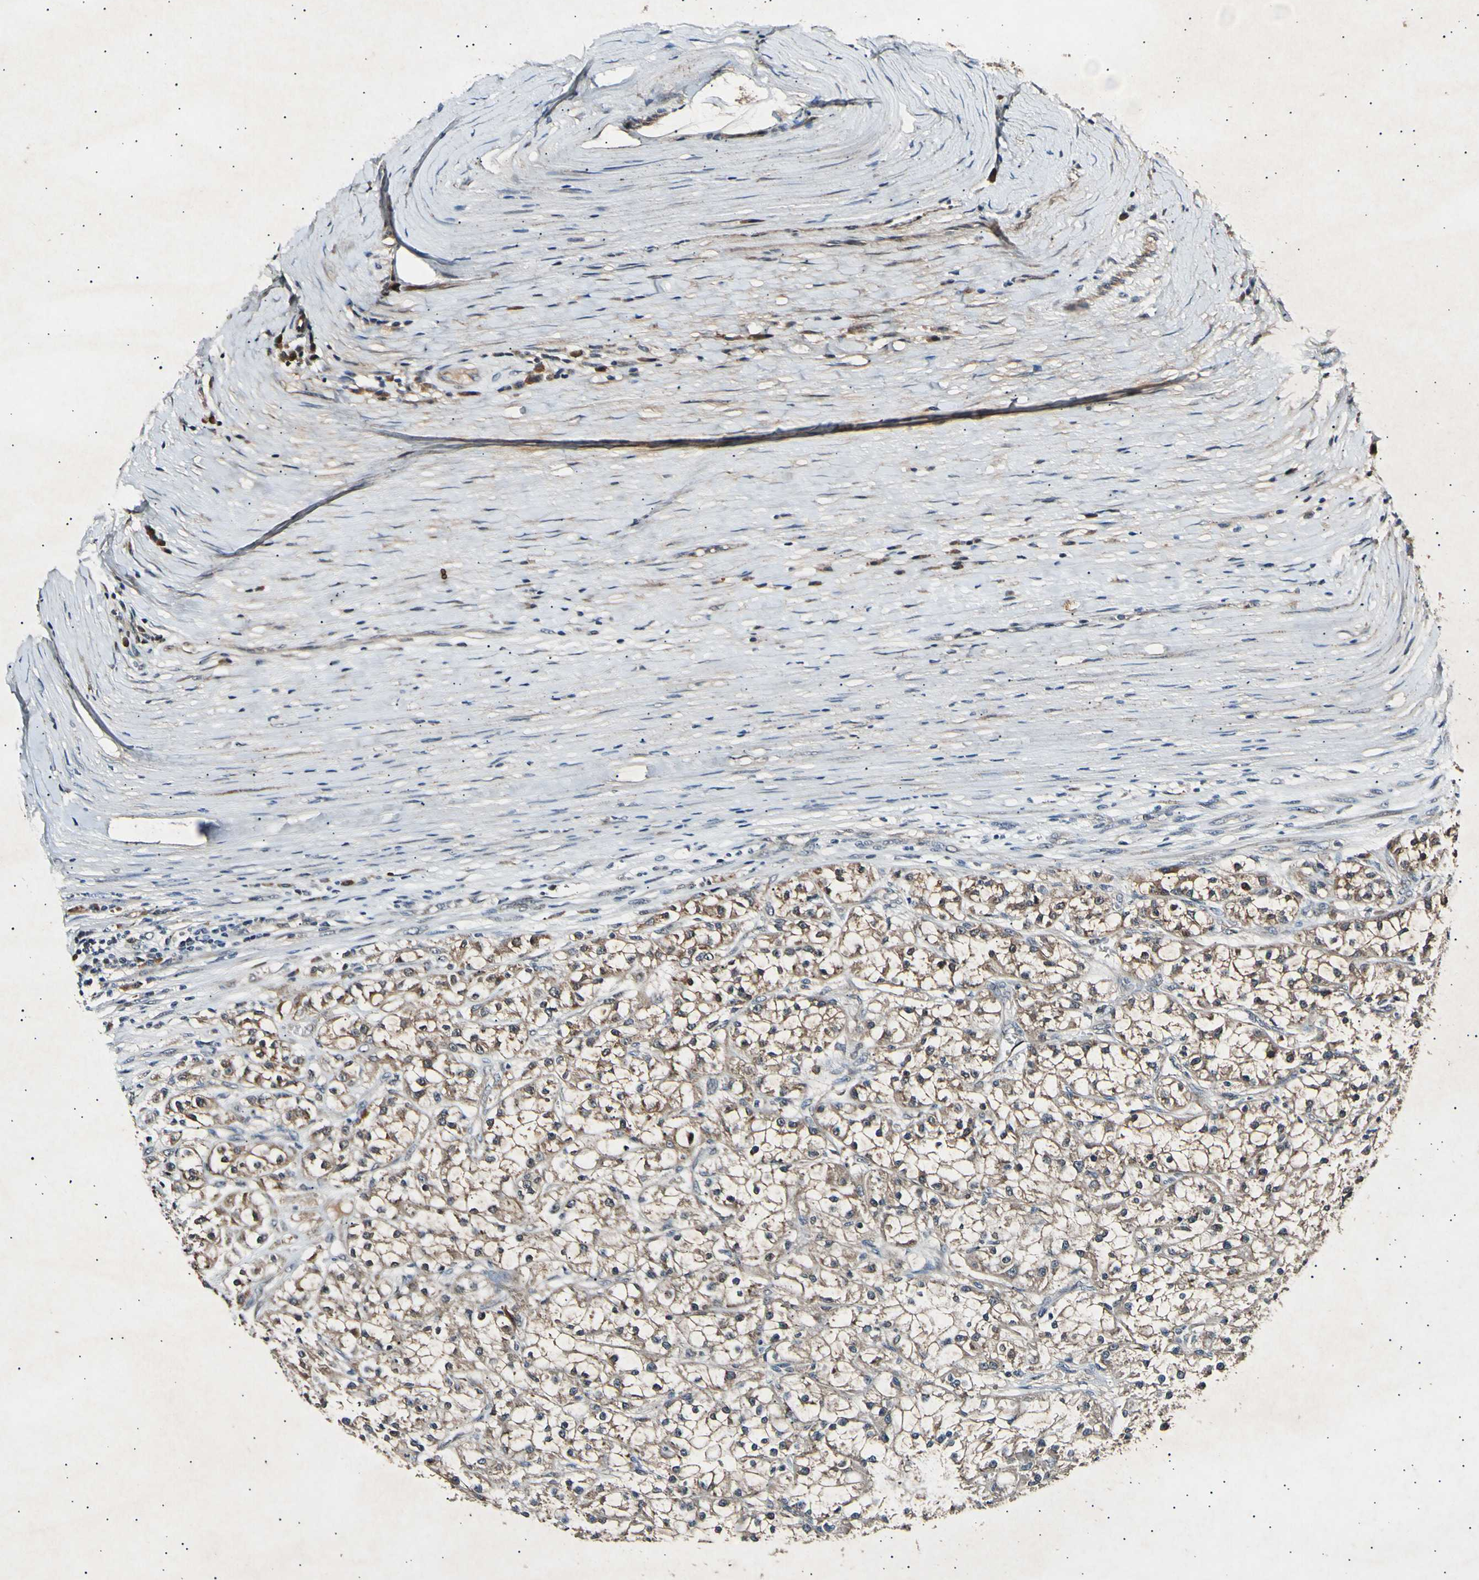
{"staining": {"intensity": "moderate", "quantity": ">75%", "location": "cytoplasmic/membranous"}, "tissue": "renal cancer", "cell_type": "Tumor cells", "image_type": "cancer", "snomed": [{"axis": "morphology", "description": "Adenocarcinoma, NOS"}, {"axis": "topography", "description": "Kidney"}], "caption": "DAB (3,3'-diaminobenzidine) immunohistochemical staining of renal adenocarcinoma exhibits moderate cytoplasmic/membranous protein expression in approximately >75% of tumor cells.", "gene": "ADCY3", "patient": {"sex": "female", "age": 52}}